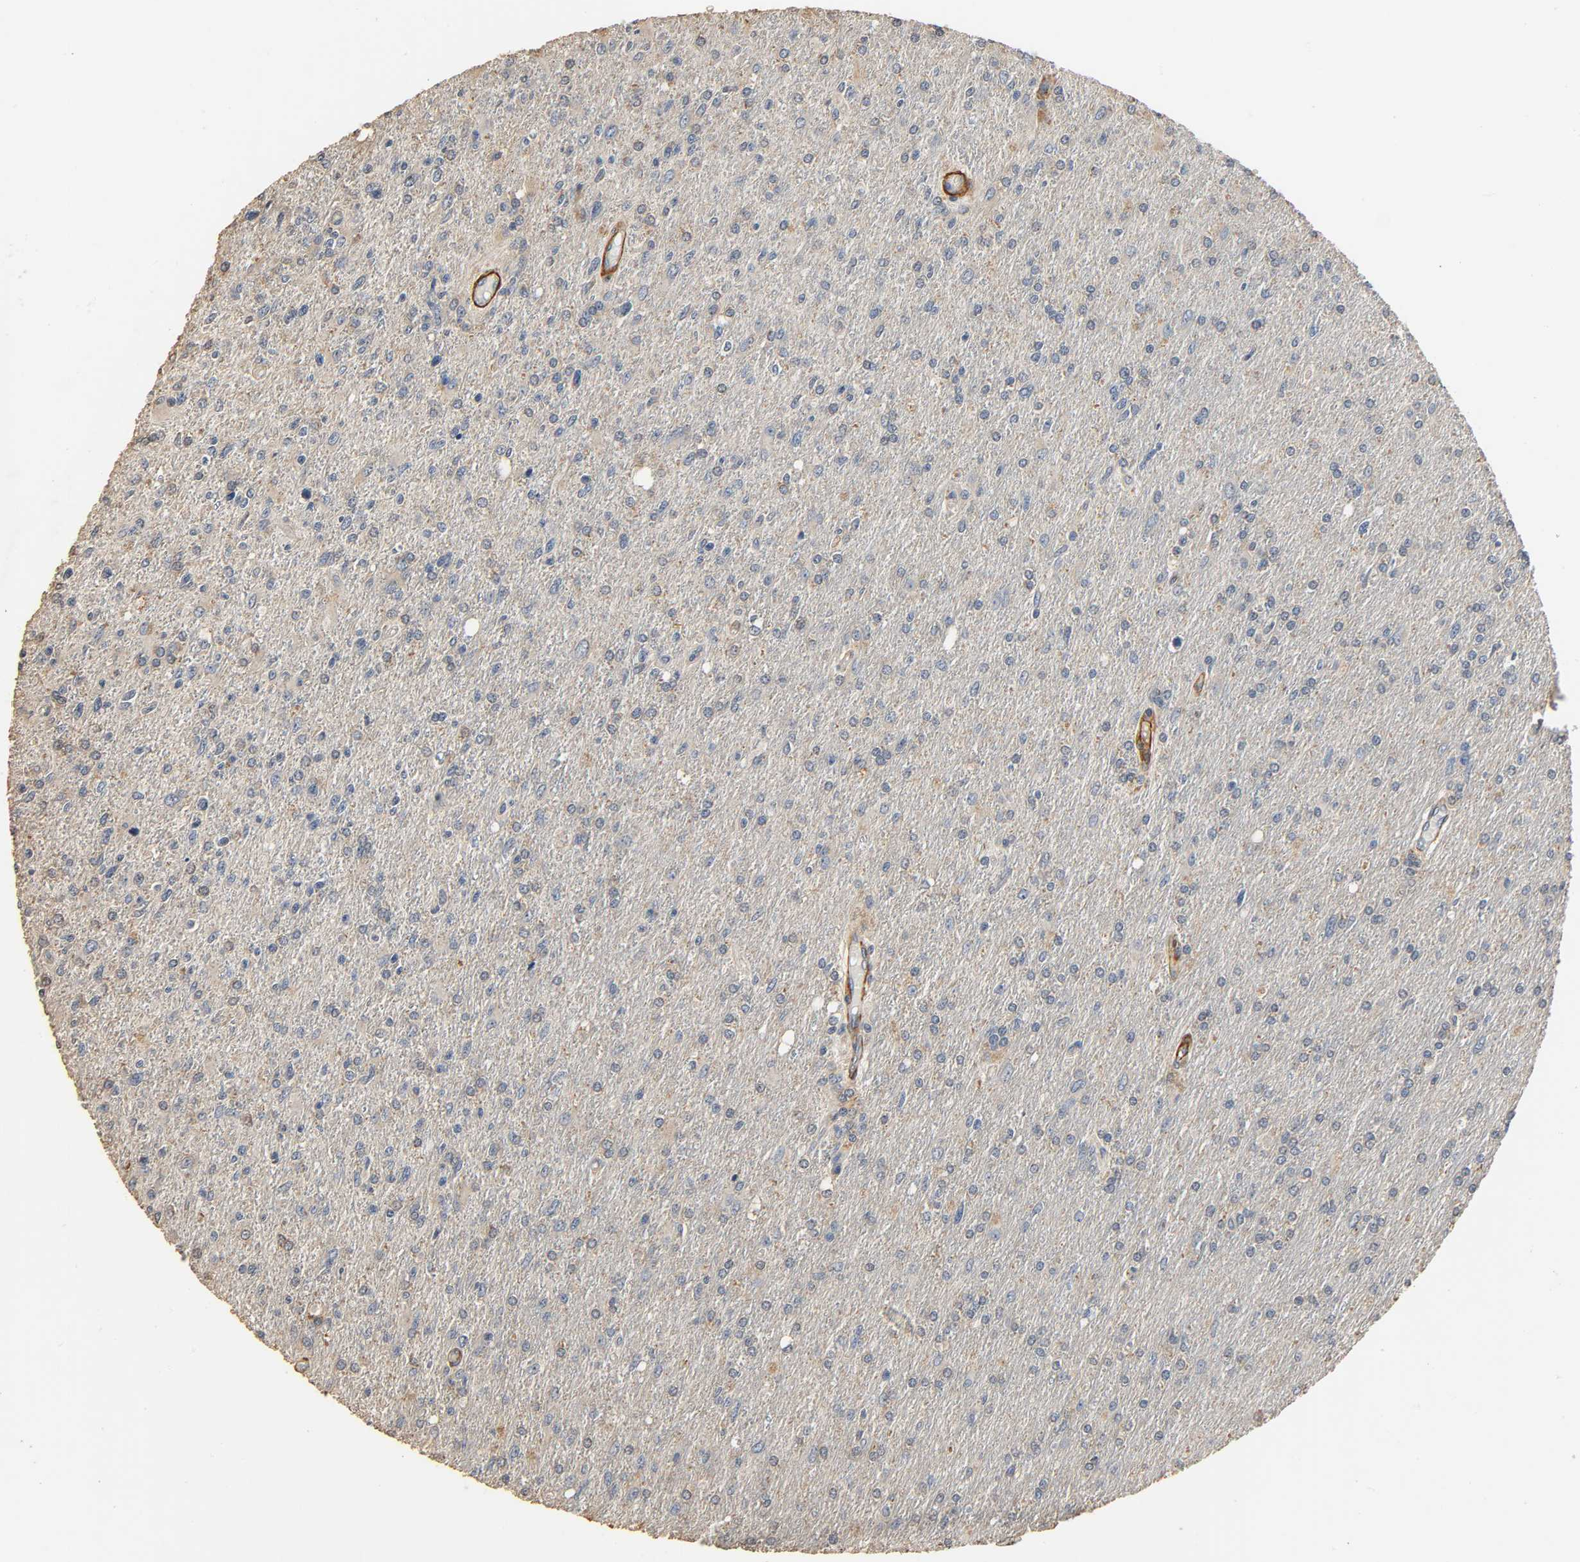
{"staining": {"intensity": "weak", "quantity": ">75%", "location": "cytoplasmic/membranous"}, "tissue": "glioma", "cell_type": "Tumor cells", "image_type": "cancer", "snomed": [{"axis": "morphology", "description": "Glioma, malignant, High grade"}, {"axis": "topography", "description": "Cerebral cortex"}], "caption": "Glioma was stained to show a protein in brown. There is low levels of weak cytoplasmic/membranous positivity in about >75% of tumor cells.", "gene": "GSTA3", "patient": {"sex": "male", "age": 76}}